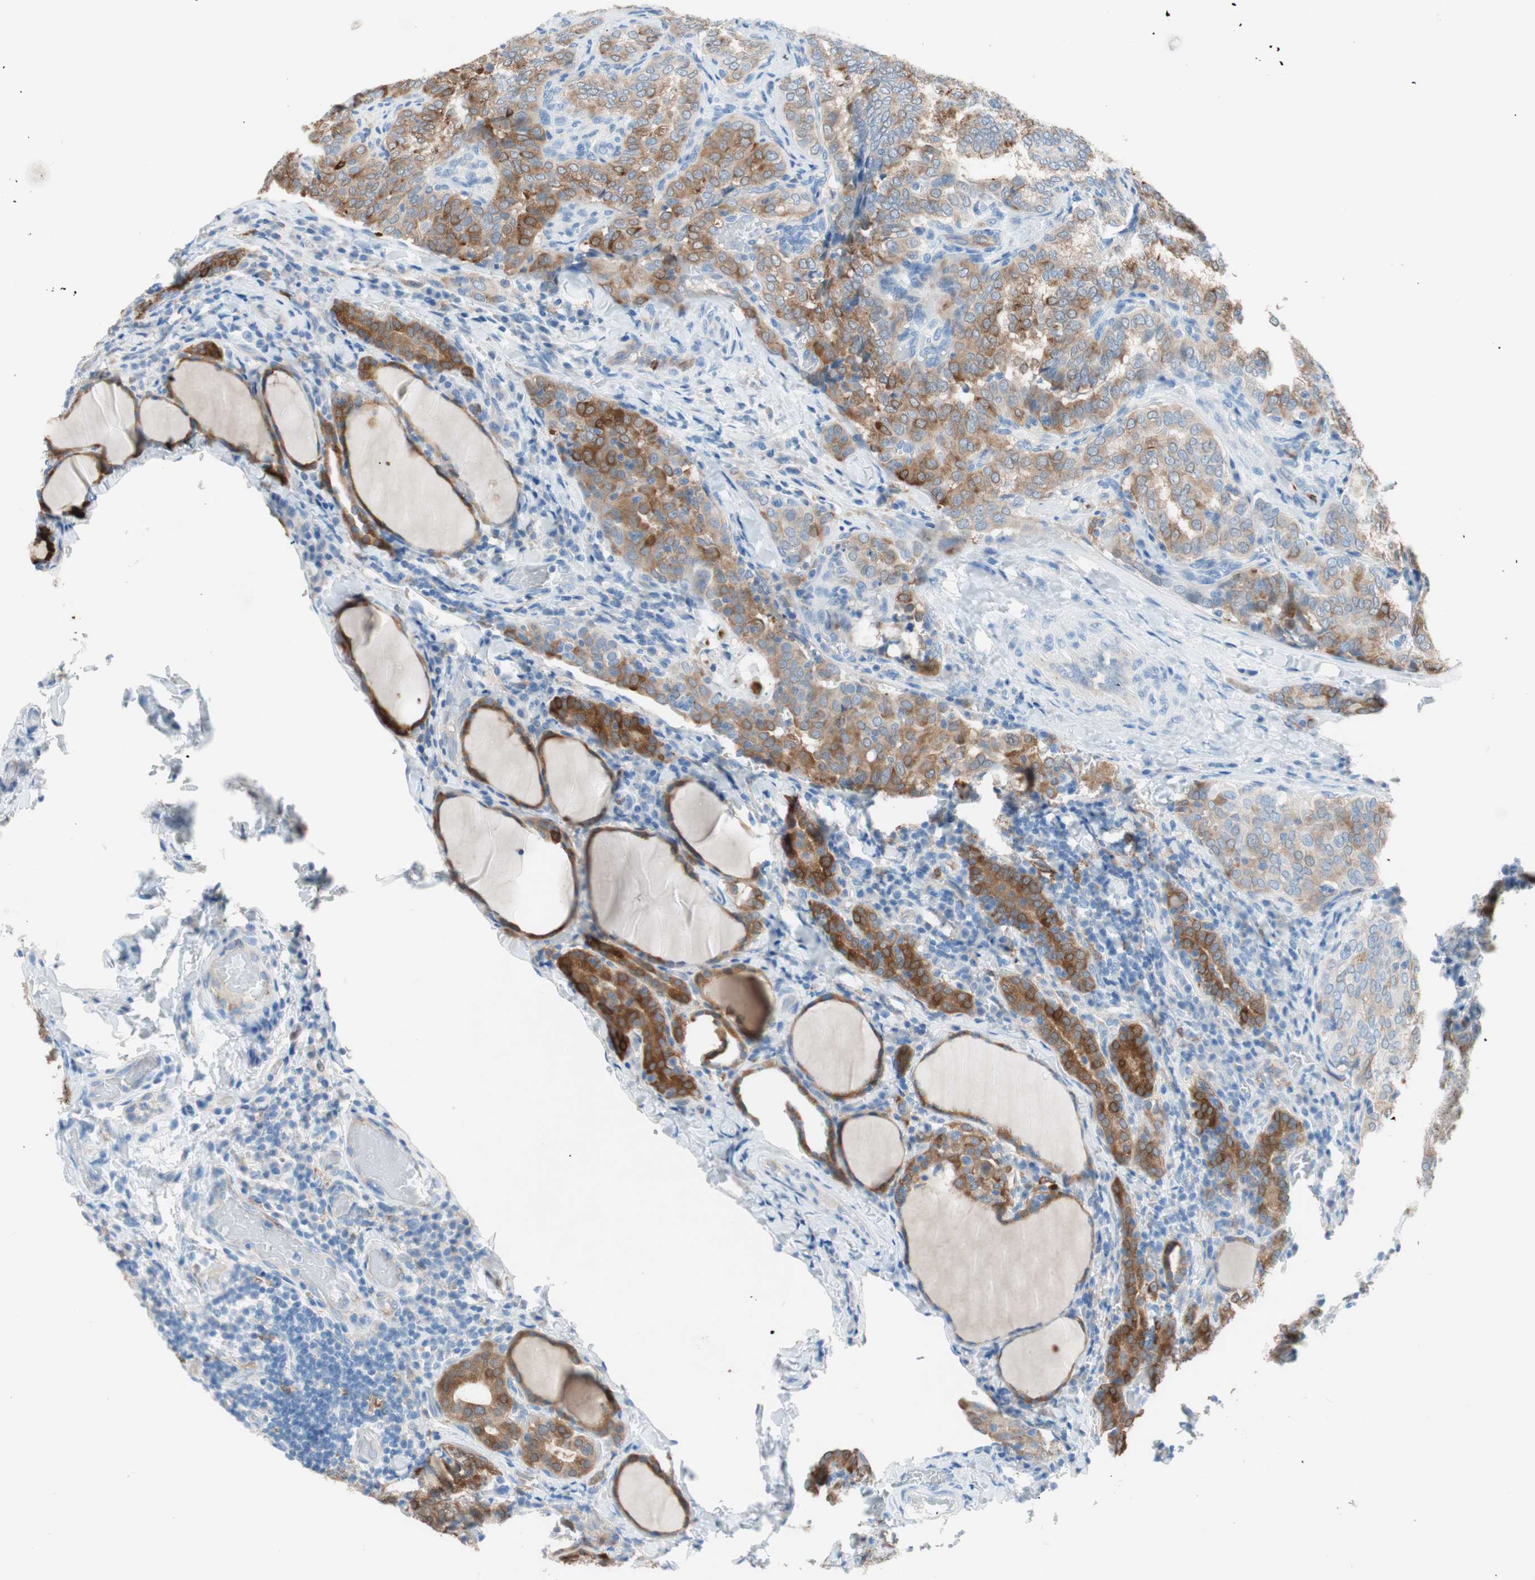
{"staining": {"intensity": "moderate", "quantity": "25%-75%", "location": "cytoplasmic/membranous"}, "tissue": "thyroid cancer", "cell_type": "Tumor cells", "image_type": "cancer", "snomed": [{"axis": "morphology", "description": "Normal tissue, NOS"}, {"axis": "morphology", "description": "Papillary adenocarcinoma, NOS"}, {"axis": "topography", "description": "Thyroid gland"}], "caption": "A brown stain shows moderate cytoplasmic/membranous expression of a protein in human papillary adenocarcinoma (thyroid) tumor cells.", "gene": "GLUL", "patient": {"sex": "female", "age": 30}}